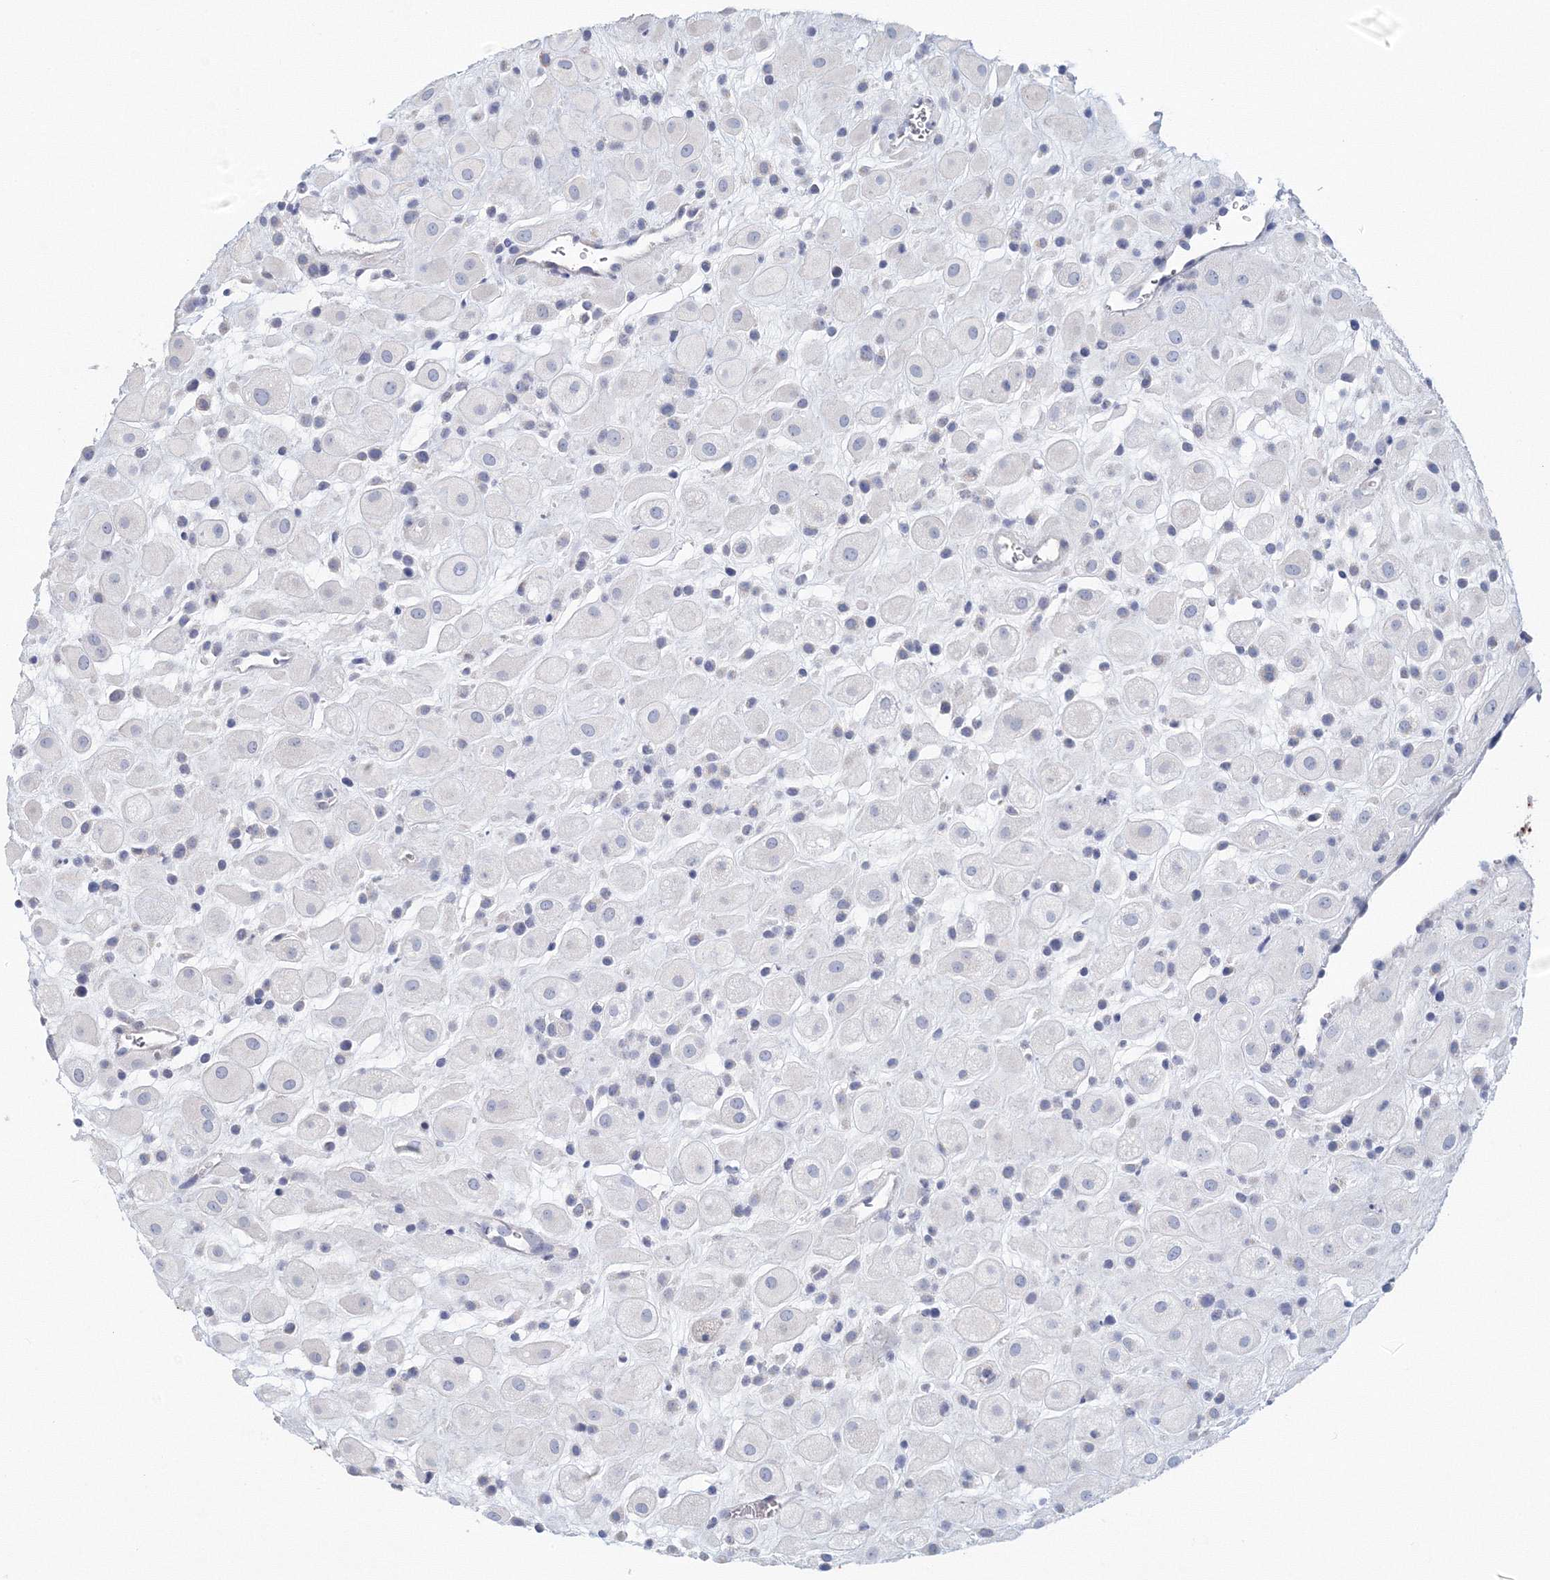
{"staining": {"intensity": "negative", "quantity": "none", "location": "none"}, "tissue": "placenta", "cell_type": "Decidual cells", "image_type": "normal", "snomed": [{"axis": "morphology", "description": "Normal tissue, NOS"}, {"axis": "topography", "description": "Placenta"}], "caption": "The image shows no significant staining in decidual cells of placenta.", "gene": "LRRIQ4", "patient": {"sex": "female", "age": 35}}